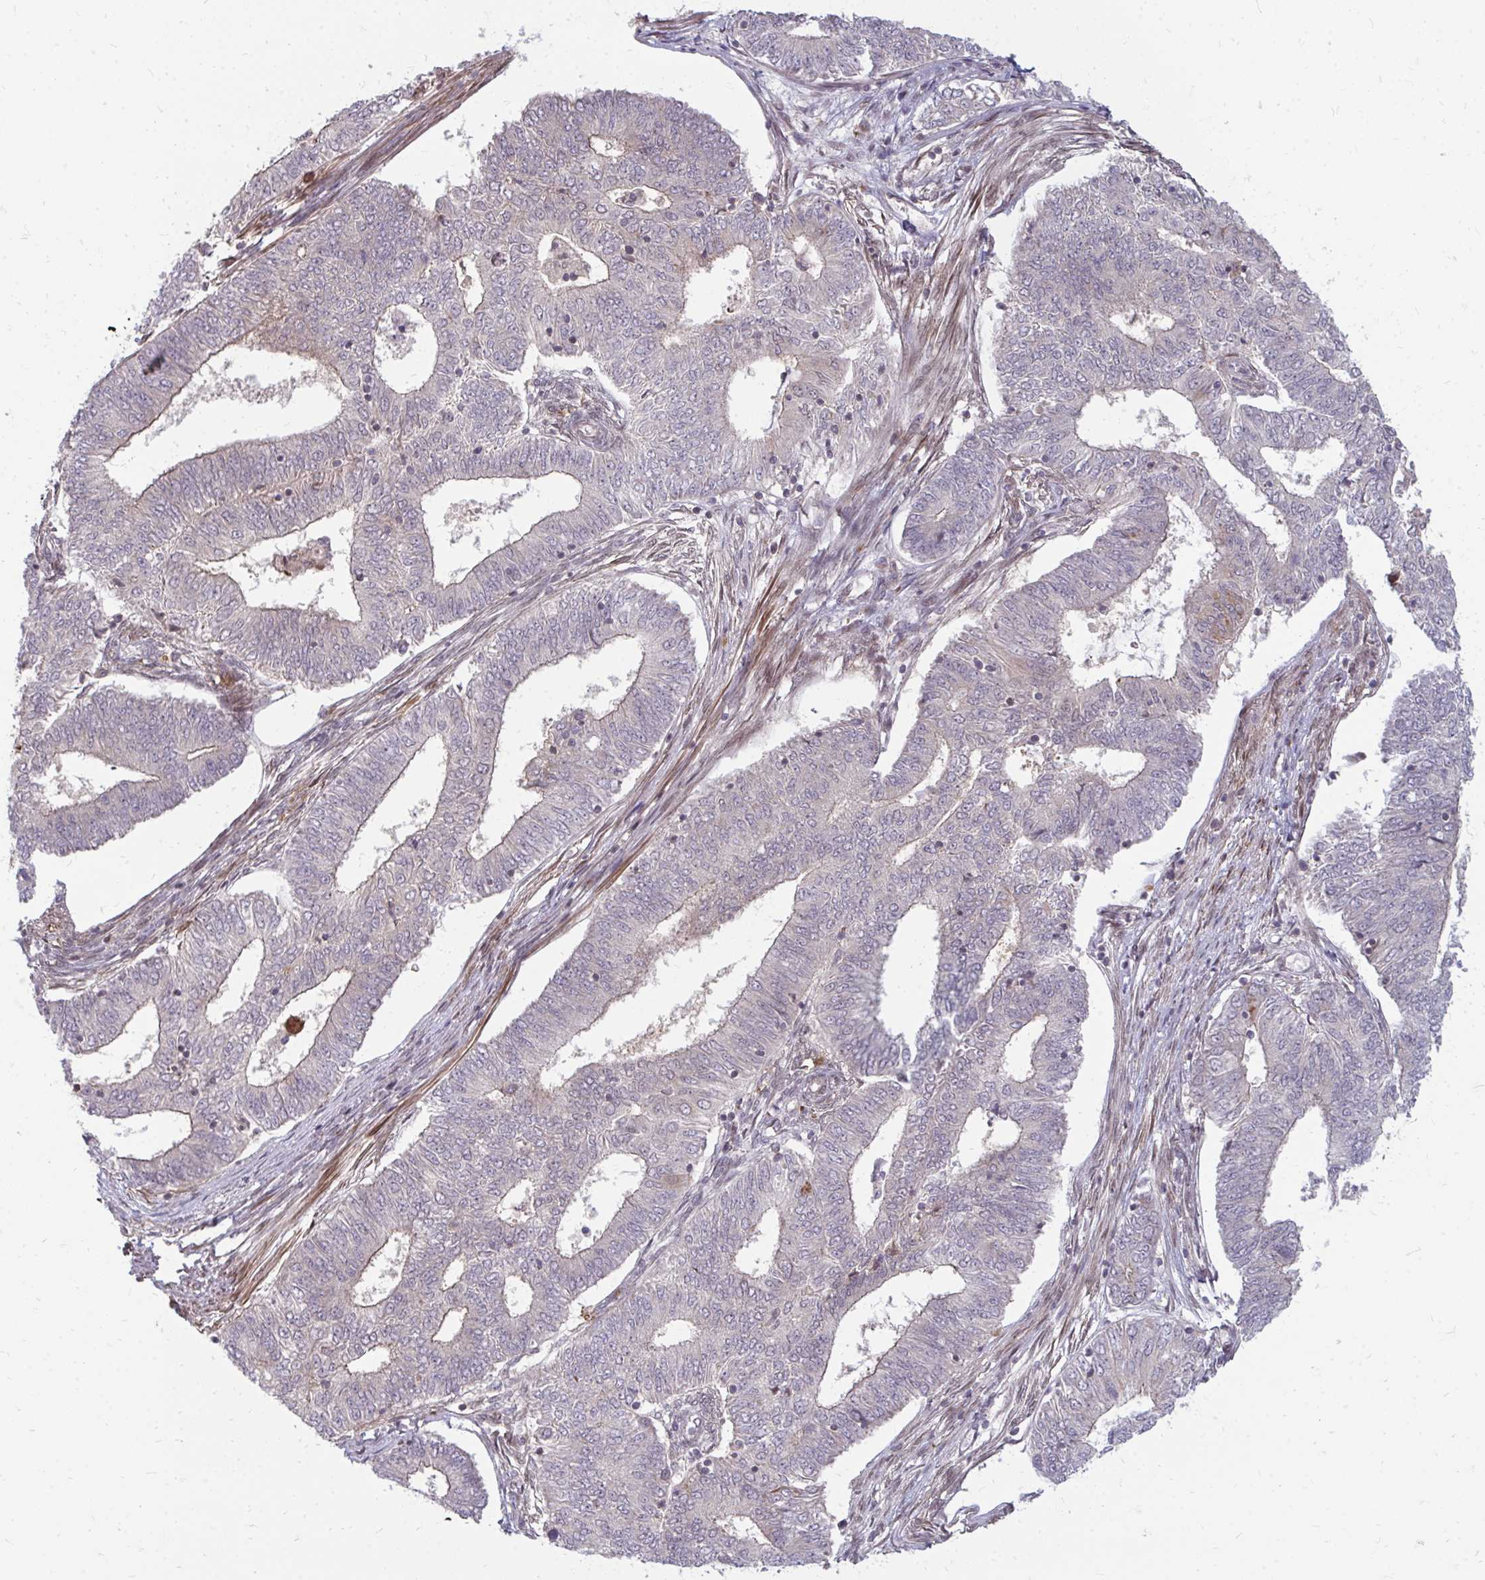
{"staining": {"intensity": "negative", "quantity": "none", "location": "none"}, "tissue": "endometrial cancer", "cell_type": "Tumor cells", "image_type": "cancer", "snomed": [{"axis": "morphology", "description": "Adenocarcinoma, NOS"}, {"axis": "topography", "description": "Endometrium"}], "caption": "This is a histopathology image of immunohistochemistry staining of adenocarcinoma (endometrial), which shows no expression in tumor cells.", "gene": "ZNF285", "patient": {"sex": "female", "age": 62}}